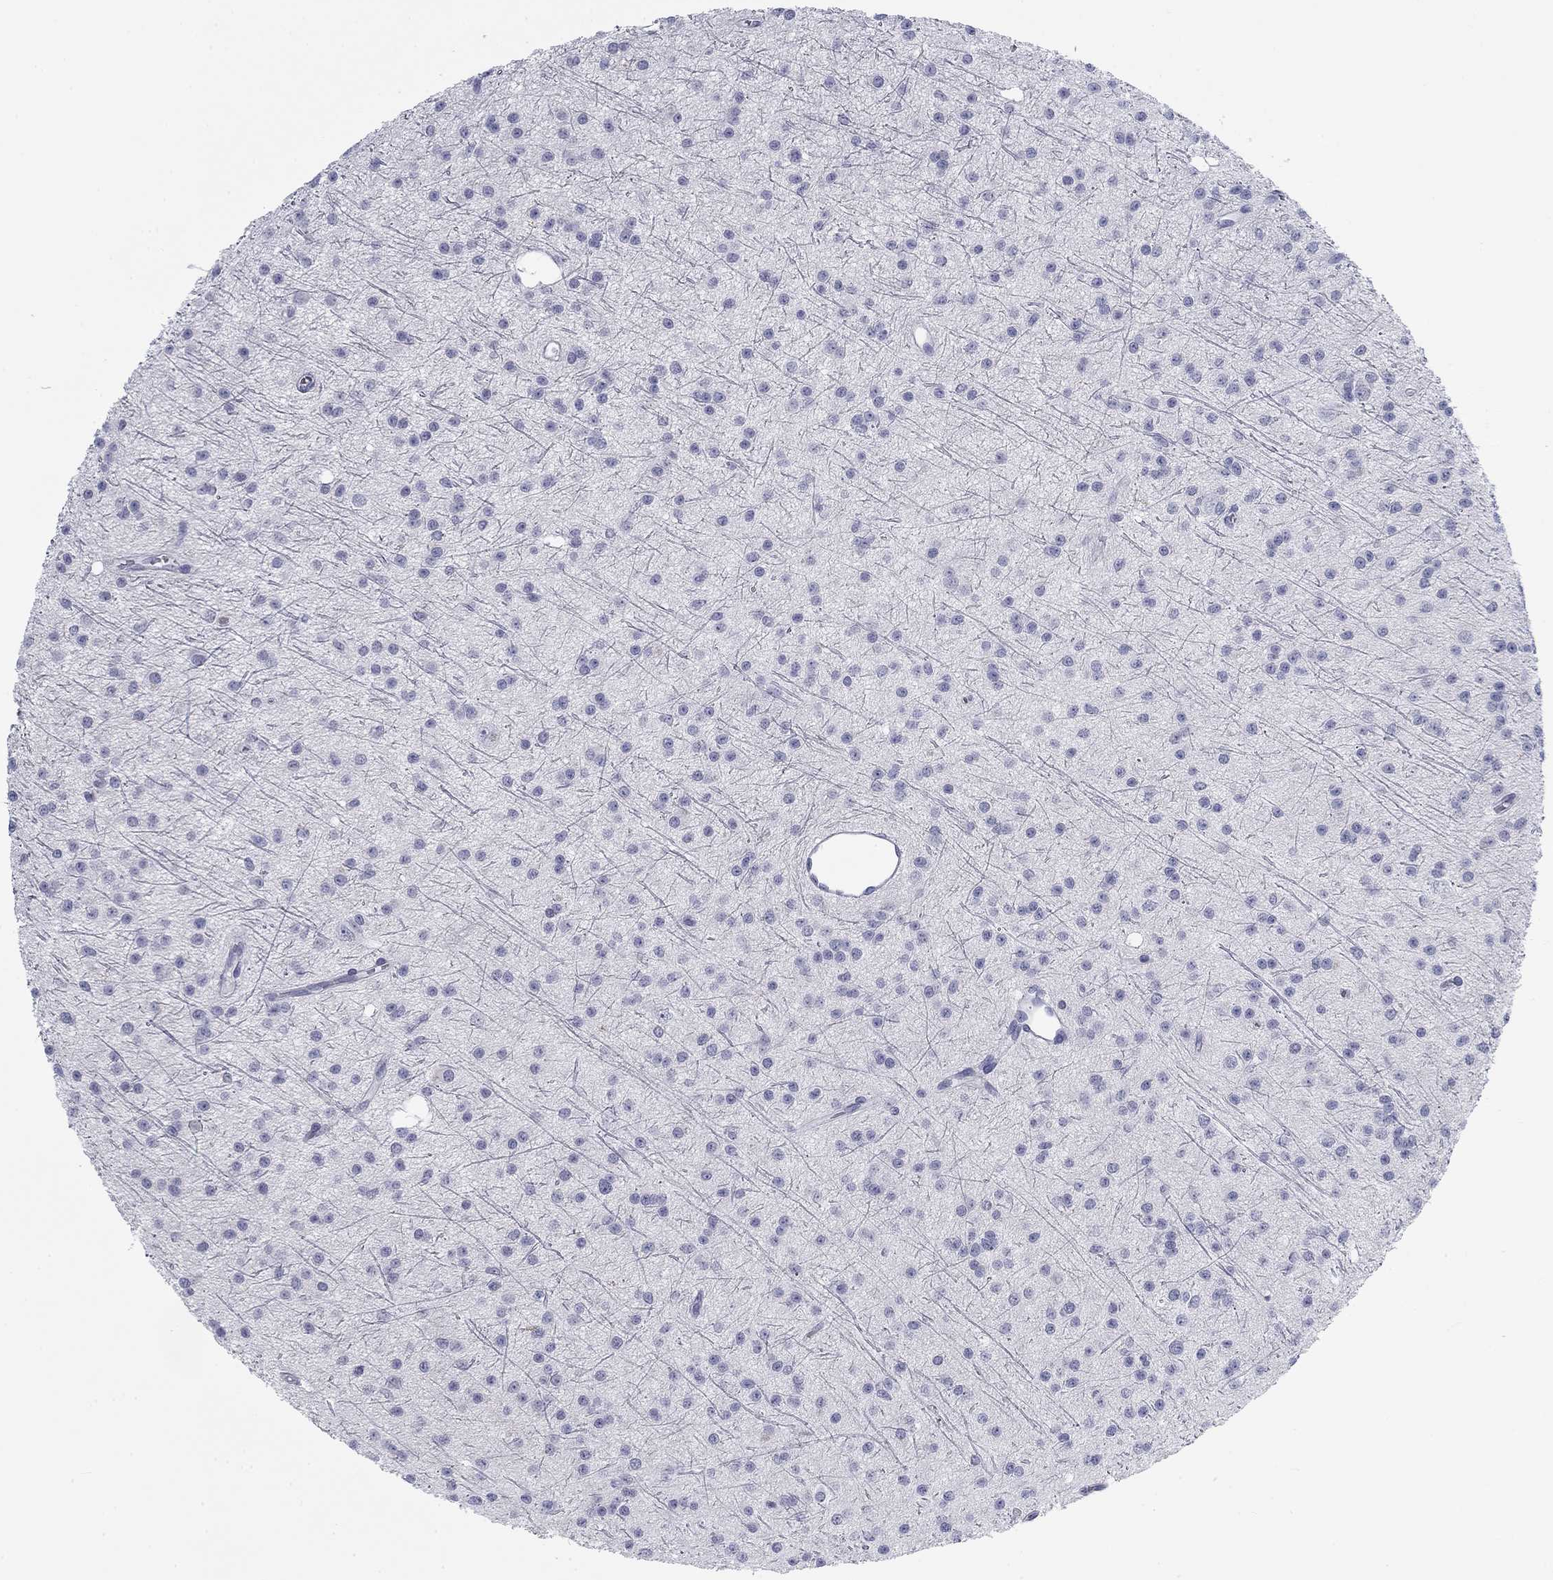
{"staining": {"intensity": "negative", "quantity": "none", "location": "none"}, "tissue": "glioma", "cell_type": "Tumor cells", "image_type": "cancer", "snomed": [{"axis": "morphology", "description": "Glioma, malignant, Low grade"}, {"axis": "topography", "description": "Brain"}], "caption": "DAB immunohistochemical staining of glioma demonstrates no significant expression in tumor cells. (DAB immunohistochemistry, high magnification).", "gene": "CALB1", "patient": {"sex": "male", "age": 27}}